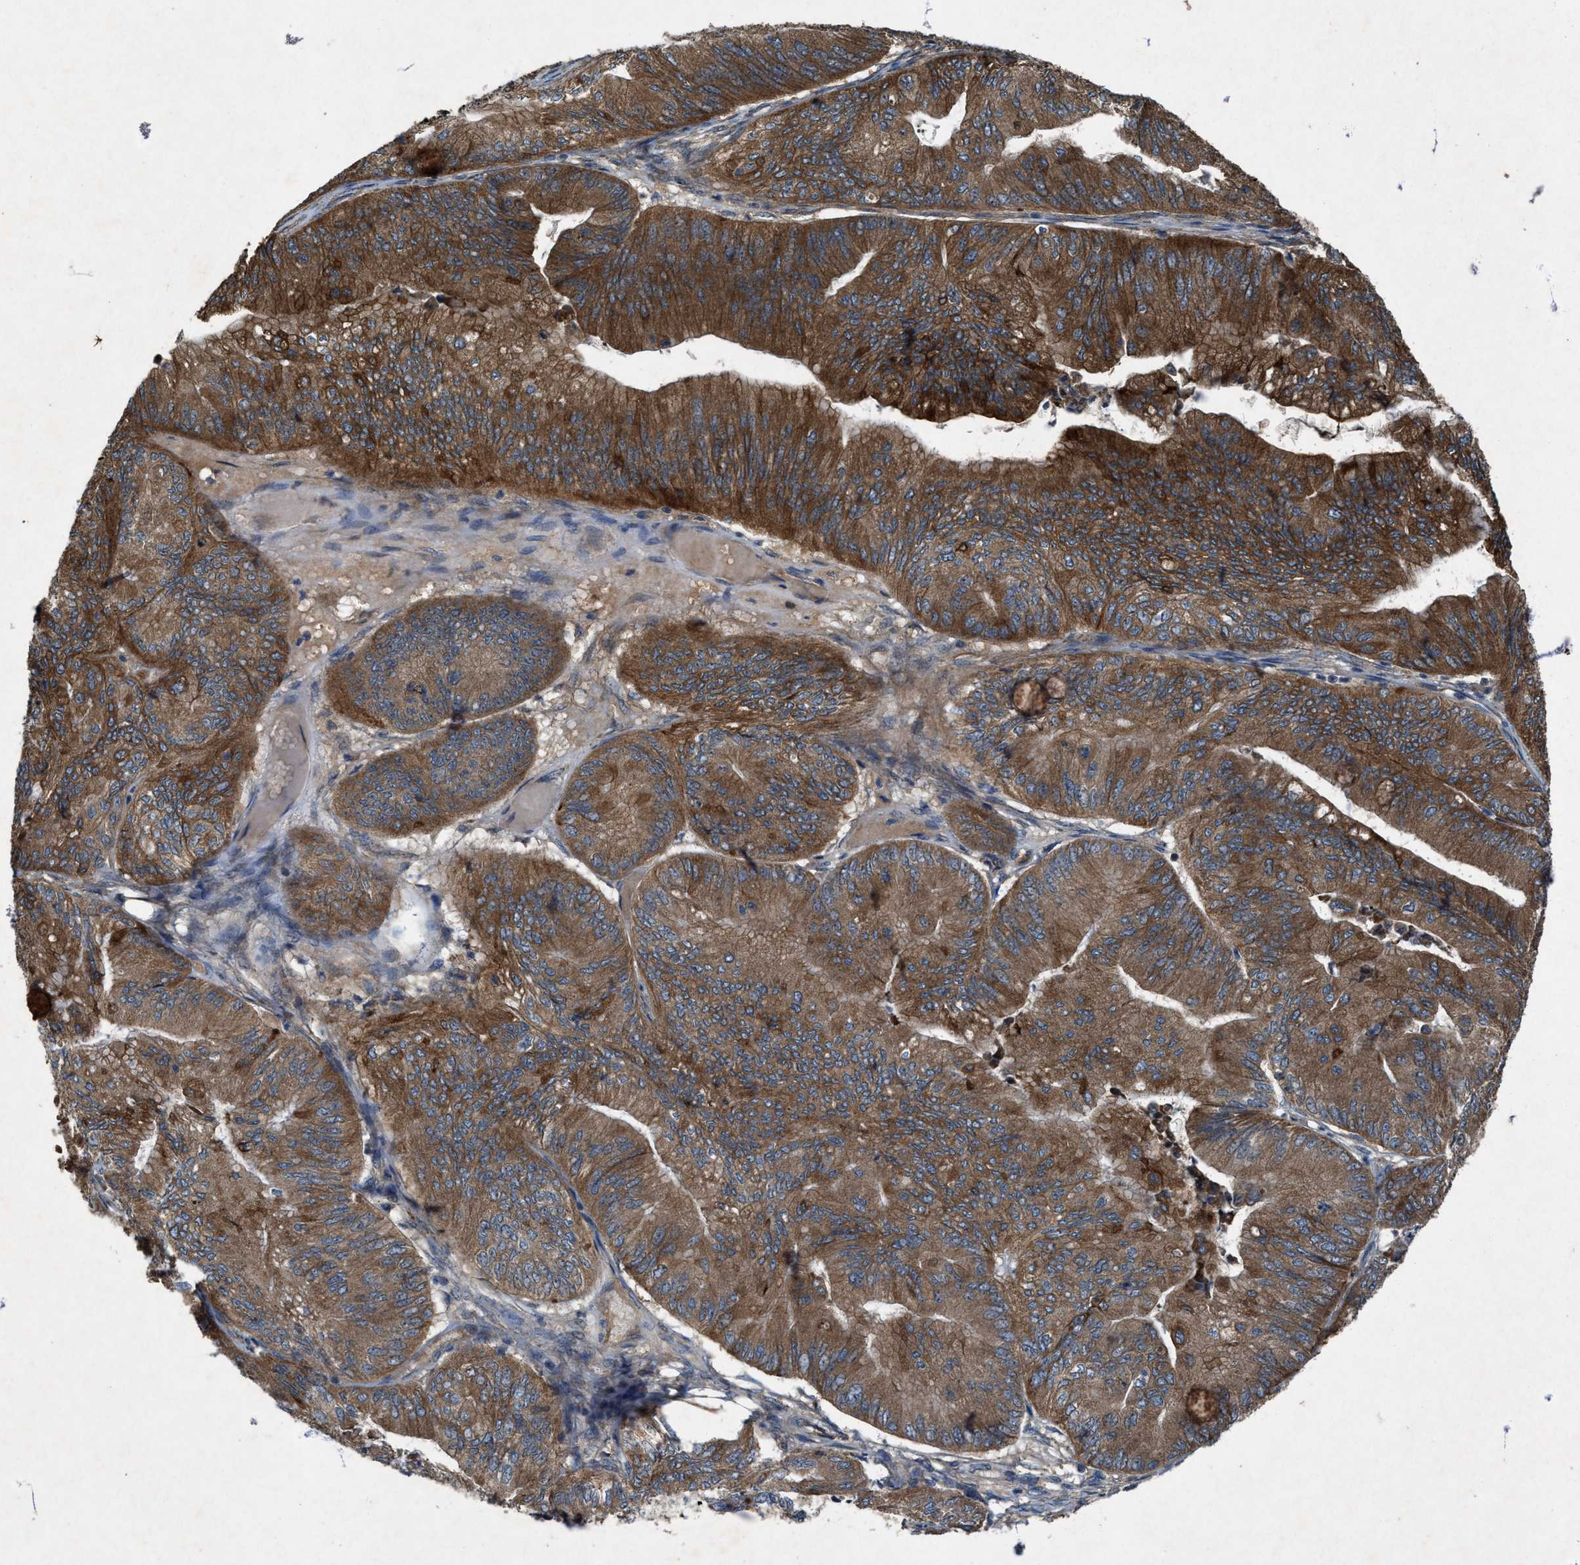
{"staining": {"intensity": "moderate", "quantity": ">75%", "location": "cytoplasmic/membranous"}, "tissue": "ovarian cancer", "cell_type": "Tumor cells", "image_type": "cancer", "snomed": [{"axis": "morphology", "description": "Cystadenocarcinoma, mucinous, NOS"}, {"axis": "topography", "description": "Ovary"}], "caption": "IHC histopathology image of ovarian cancer (mucinous cystadenocarcinoma) stained for a protein (brown), which reveals medium levels of moderate cytoplasmic/membranous expression in about >75% of tumor cells.", "gene": "PDP2", "patient": {"sex": "female", "age": 61}}